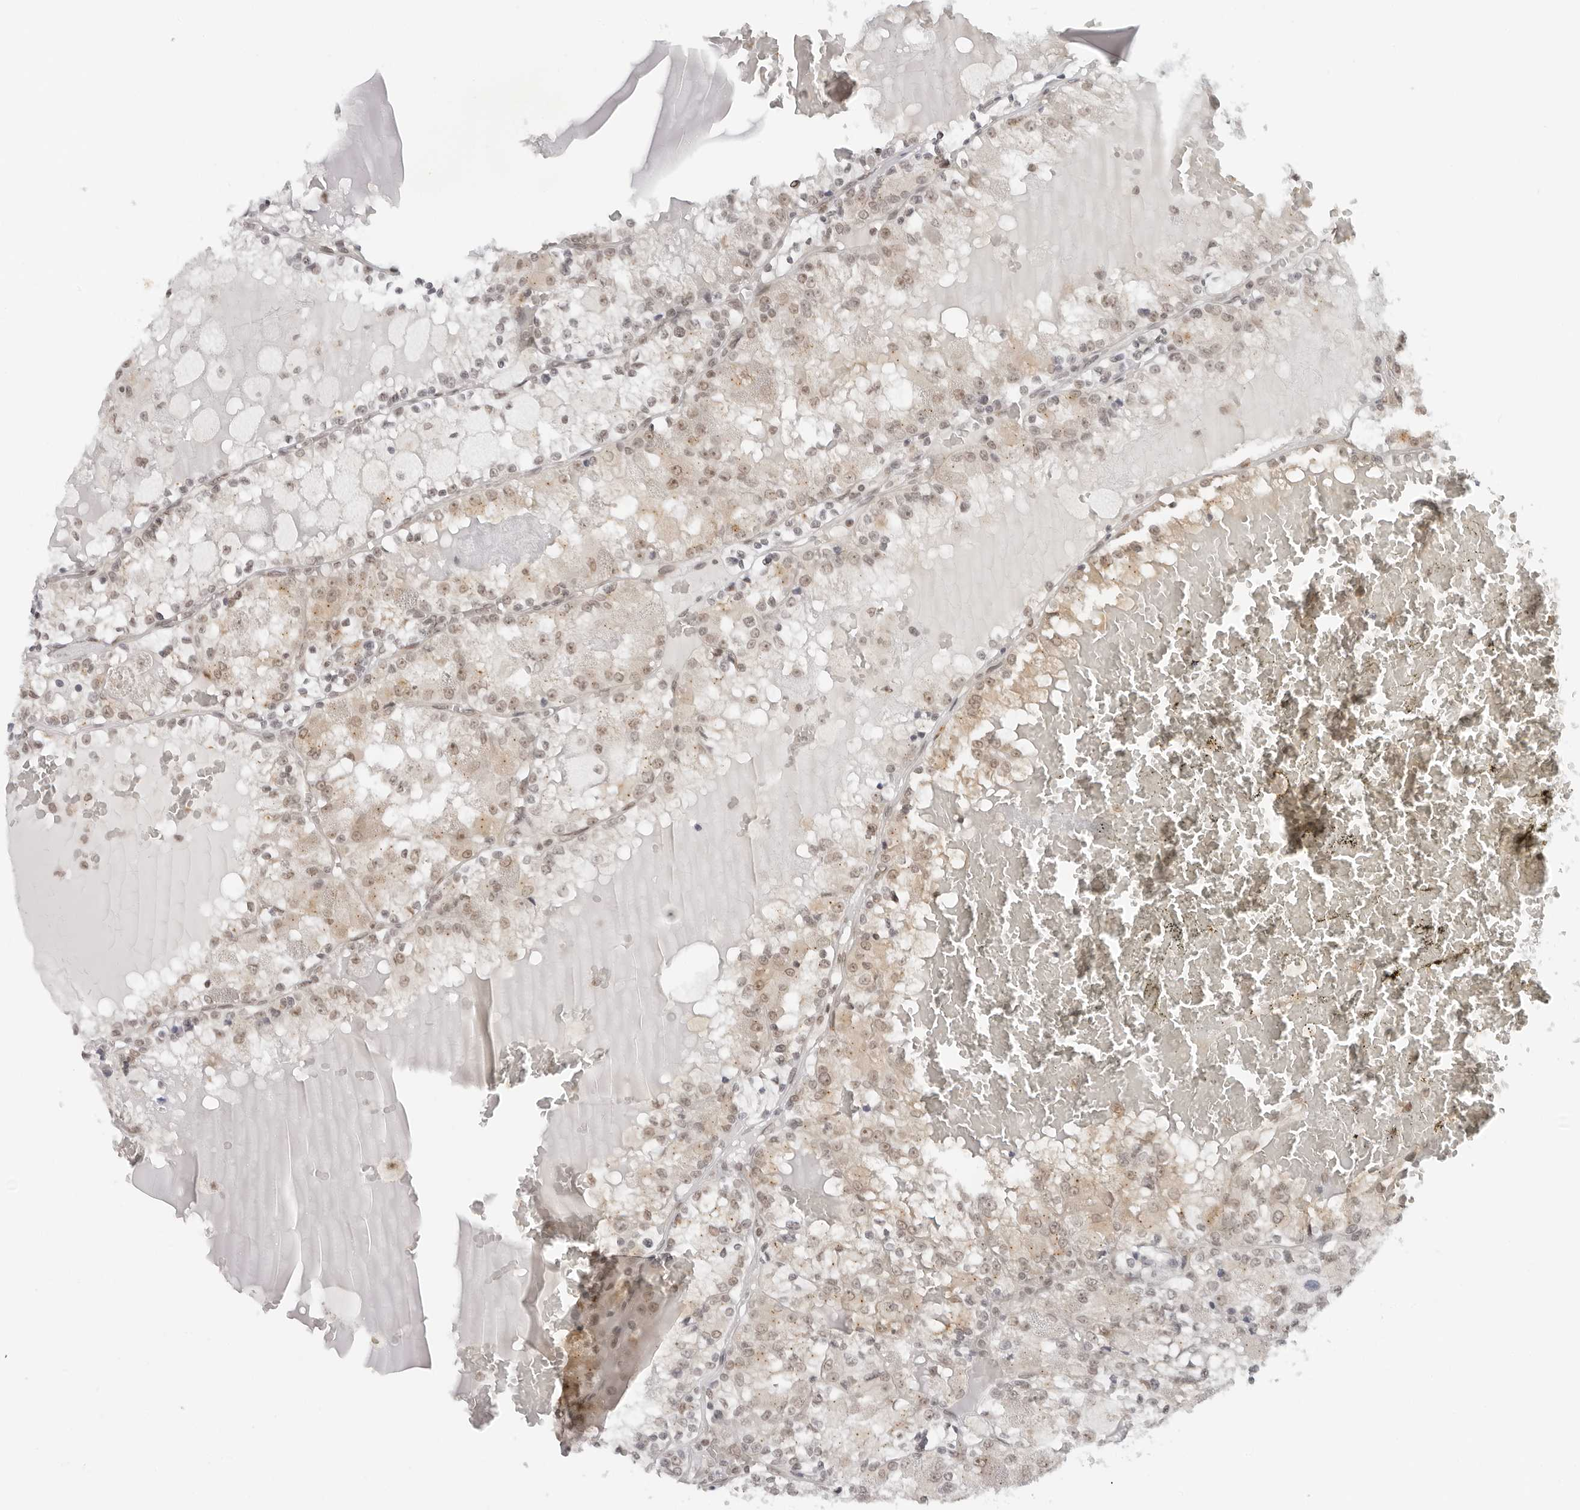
{"staining": {"intensity": "weak", "quantity": "<25%", "location": "nuclear"}, "tissue": "renal cancer", "cell_type": "Tumor cells", "image_type": "cancer", "snomed": [{"axis": "morphology", "description": "Adenocarcinoma, NOS"}, {"axis": "topography", "description": "Kidney"}], "caption": "Tumor cells are negative for protein expression in human adenocarcinoma (renal).", "gene": "TOX4", "patient": {"sex": "female", "age": 56}}